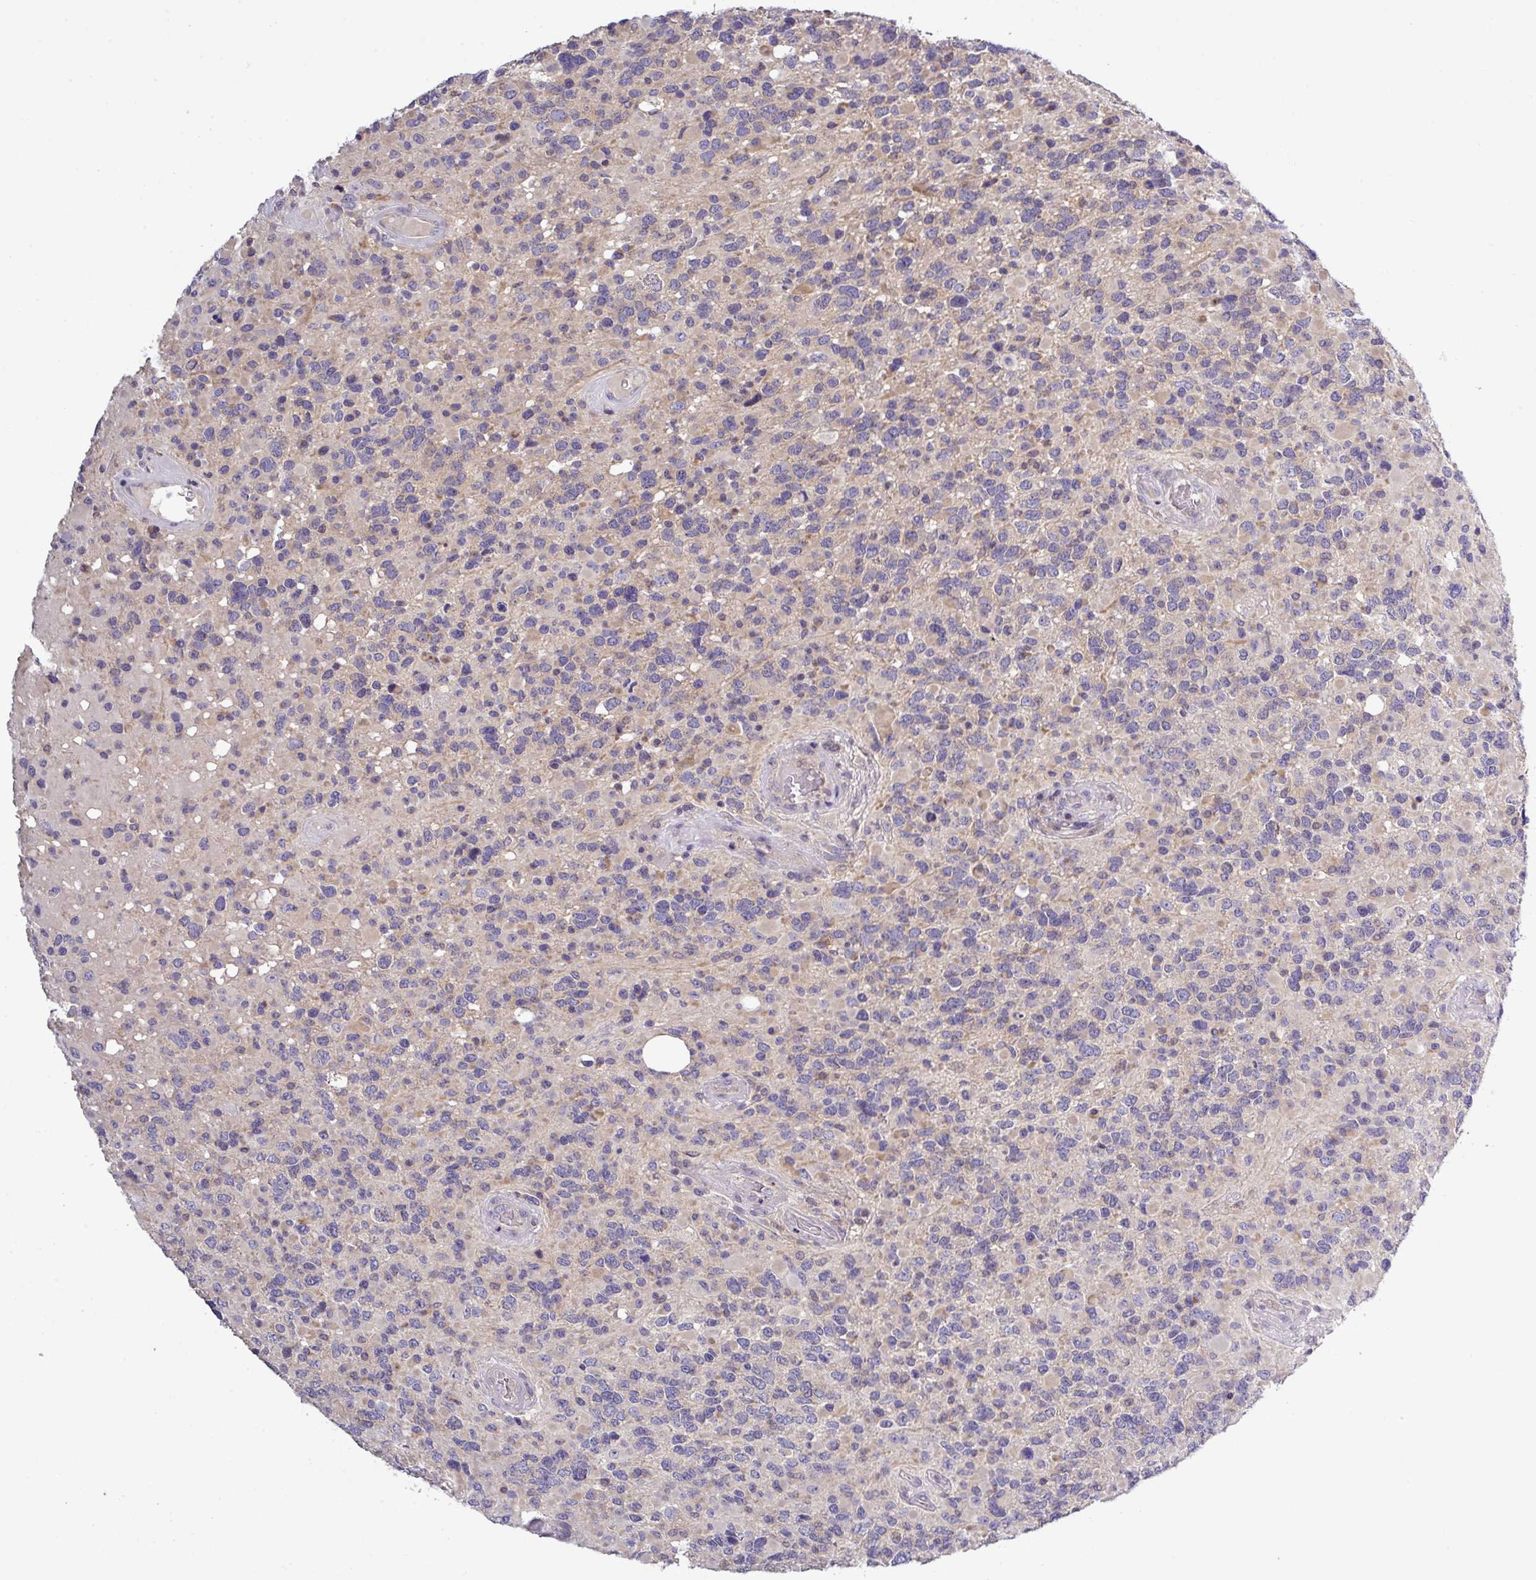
{"staining": {"intensity": "negative", "quantity": "none", "location": "none"}, "tissue": "glioma", "cell_type": "Tumor cells", "image_type": "cancer", "snomed": [{"axis": "morphology", "description": "Glioma, malignant, High grade"}, {"axis": "topography", "description": "Brain"}], "caption": "Immunohistochemistry histopathology image of human malignant glioma (high-grade) stained for a protein (brown), which exhibits no expression in tumor cells.", "gene": "TMEM62", "patient": {"sex": "female", "age": 40}}